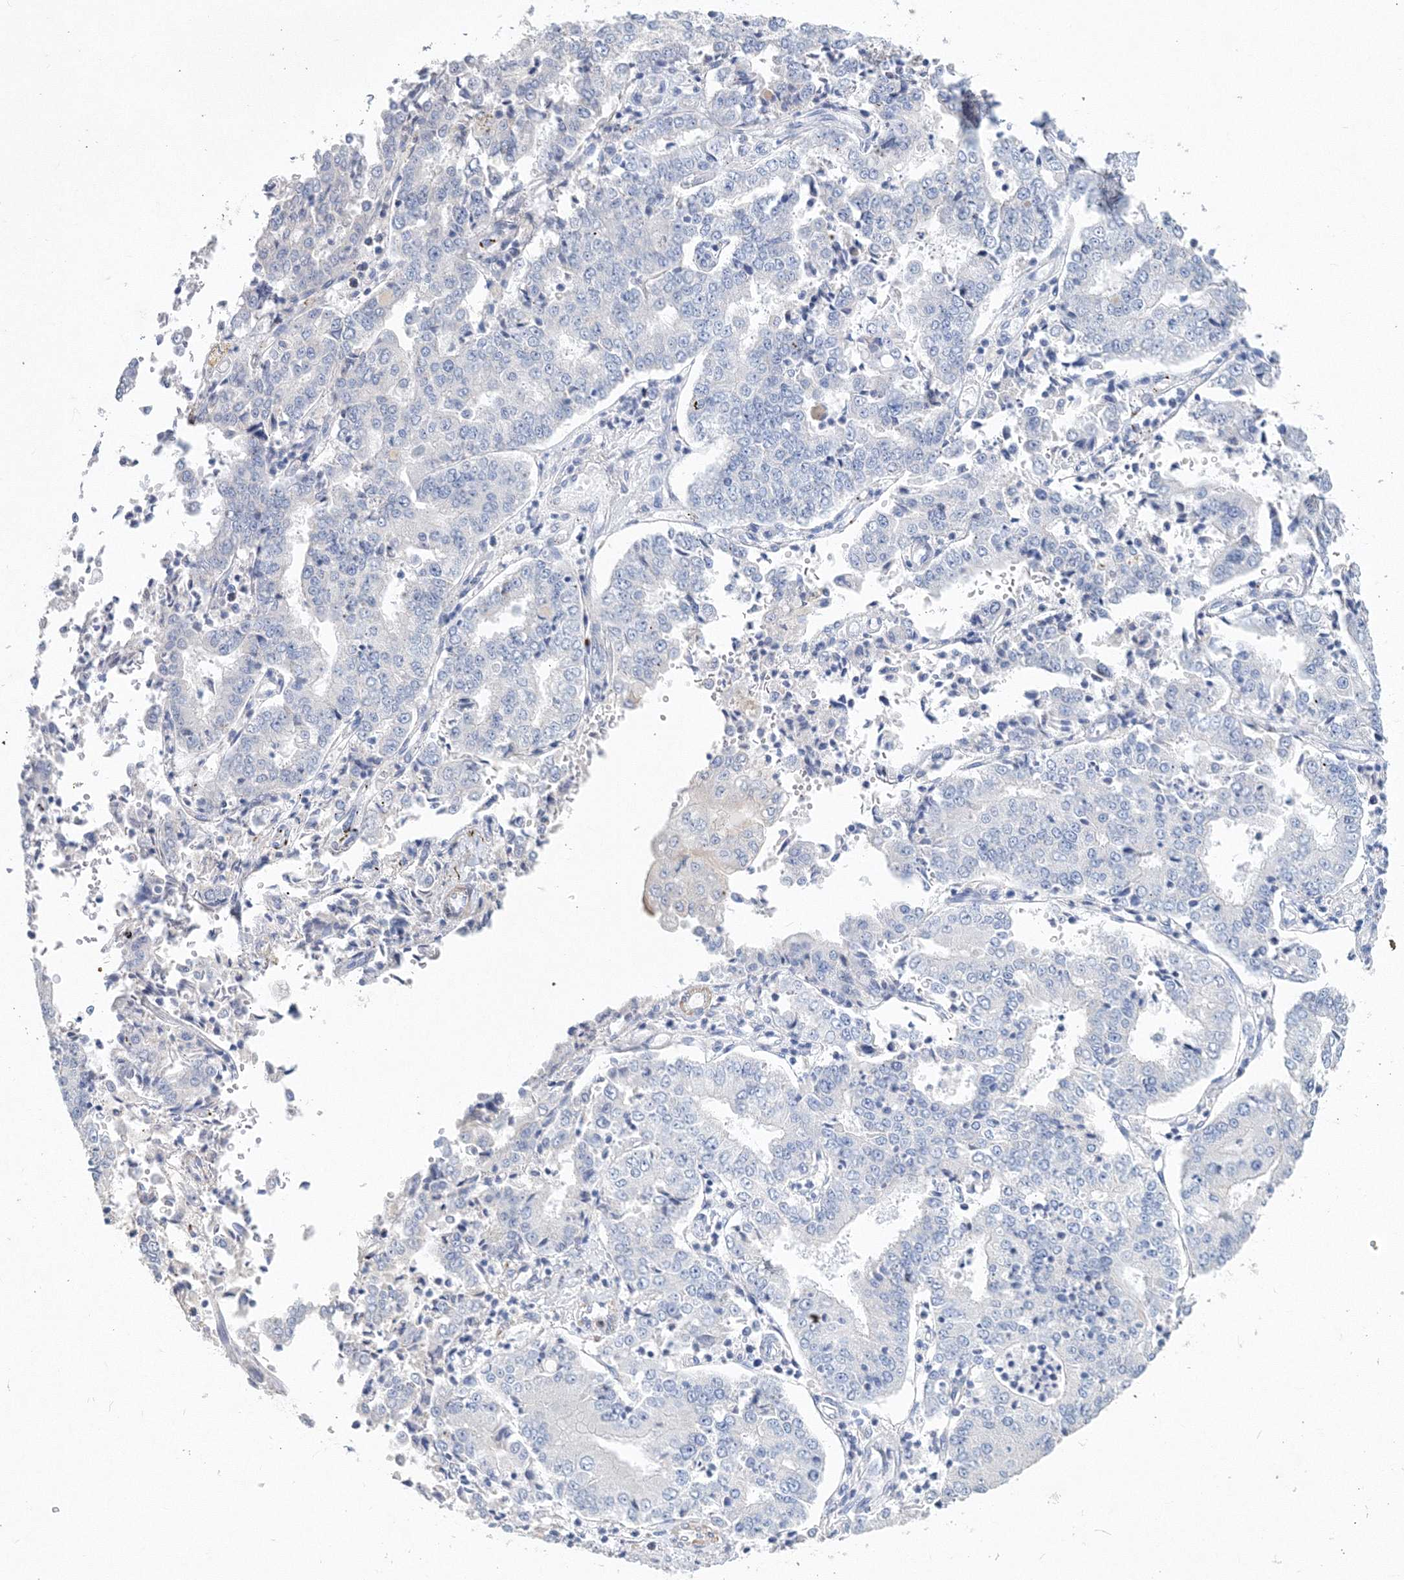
{"staining": {"intensity": "negative", "quantity": "none", "location": "none"}, "tissue": "stomach cancer", "cell_type": "Tumor cells", "image_type": "cancer", "snomed": [{"axis": "morphology", "description": "Adenocarcinoma, NOS"}, {"axis": "topography", "description": "Stomach"}], "caption": "Protein analysis of stomach cancer (adenocarcinoma) exhibits no significant positivity in tumor cells.", "gene": "OSBPL6", "patient": {"sex": "male", "age": 76}}